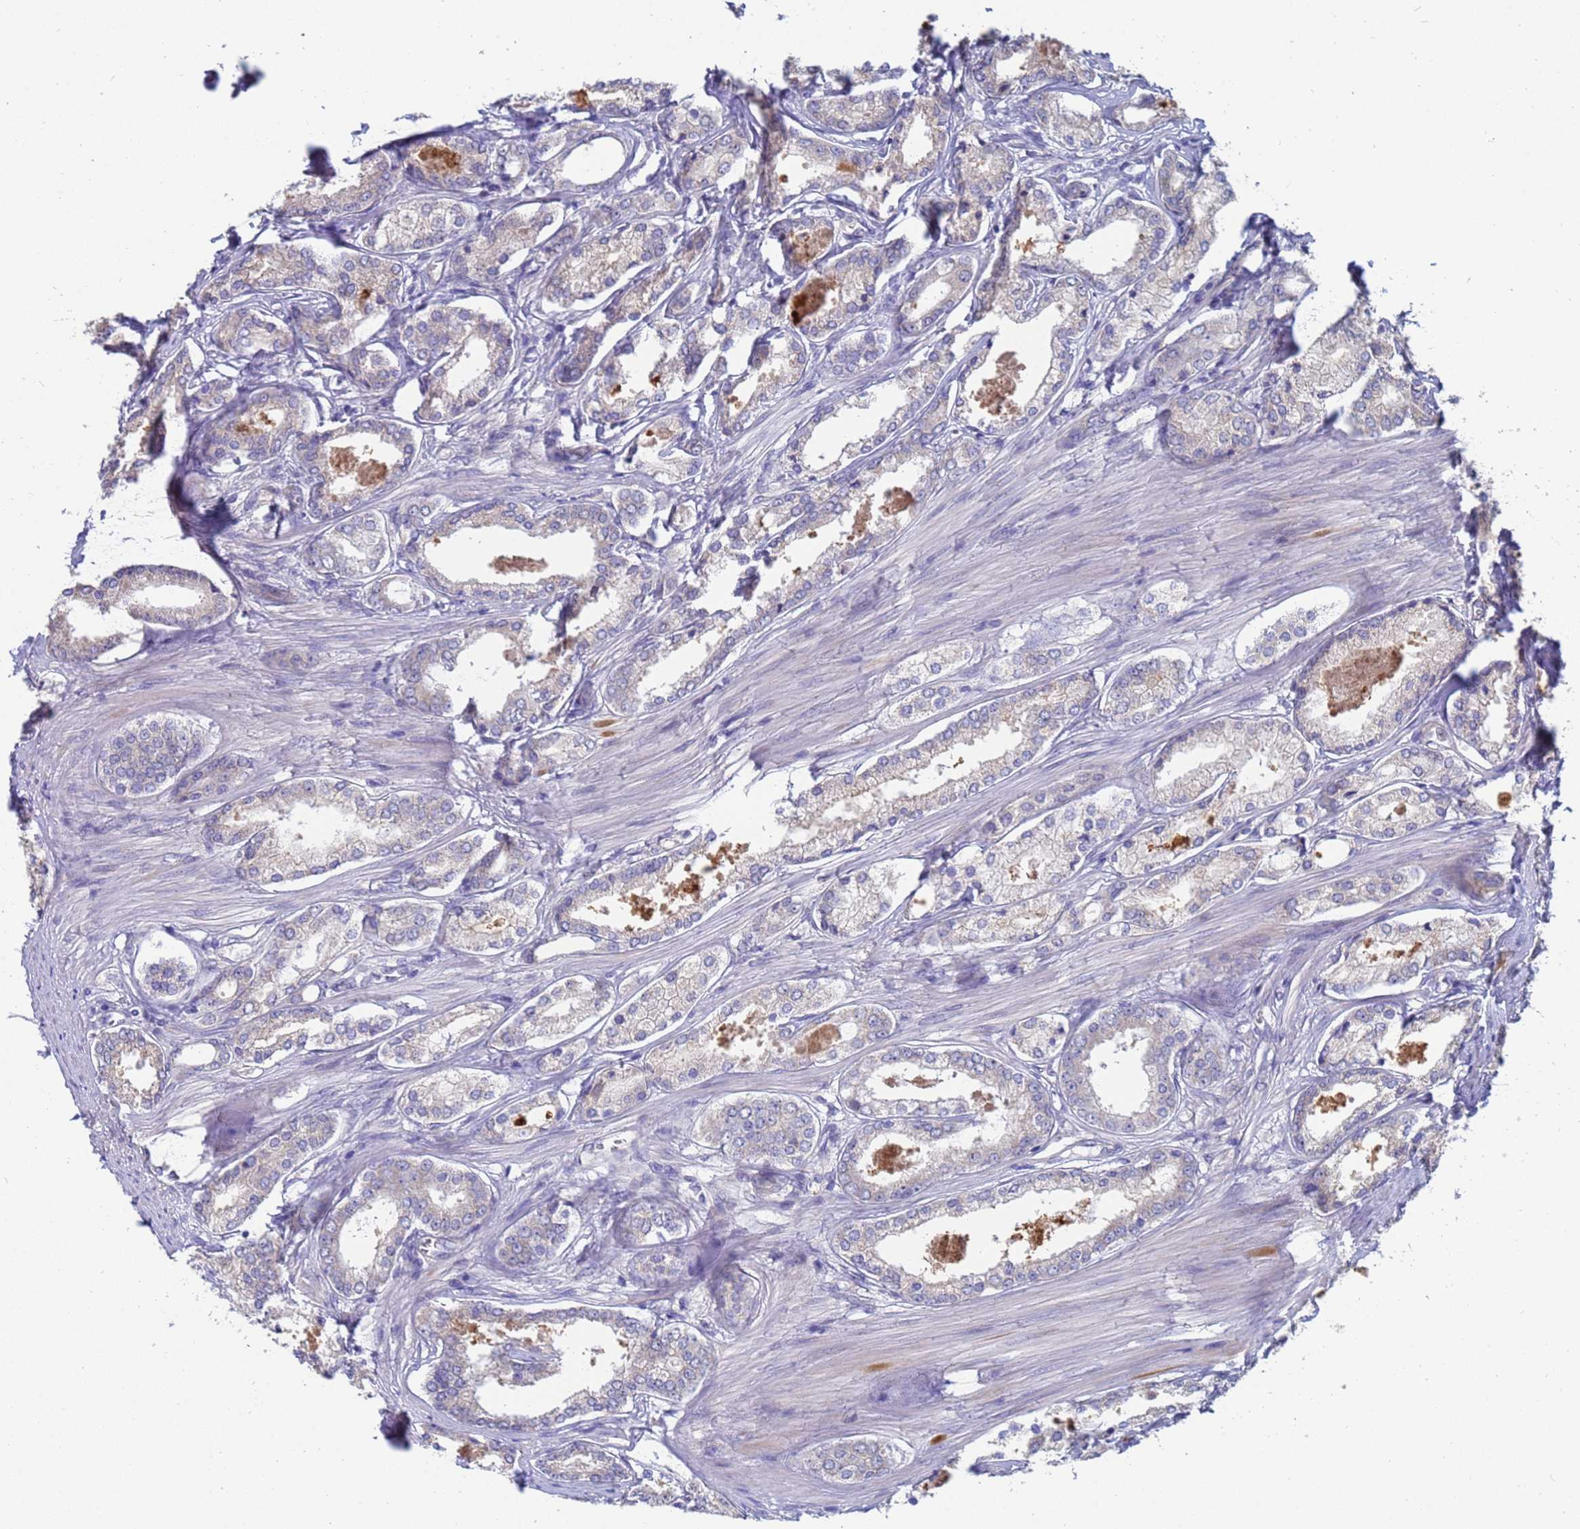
{"staining": {"intensity": "weak", "quantity": "<25%", "location": "cytoplasmic/membranous"}, "tissue": "prostate cancer", "cell_type": "Tumor cells", "image_type": "cancer", "snomed": [{"axis": "morphology", "description": "Adenocarcinoma, Low grade"}, {"axis": "topography", "description": "Prostate"}], "caption": "A high-resolution micrograph shows IHC staining of prostate low-grade adenocarcinoma, which displays no significant positivity in tumor cells.", "gene": "IHO1", "patient": {"sex": "male", "age": 68}}